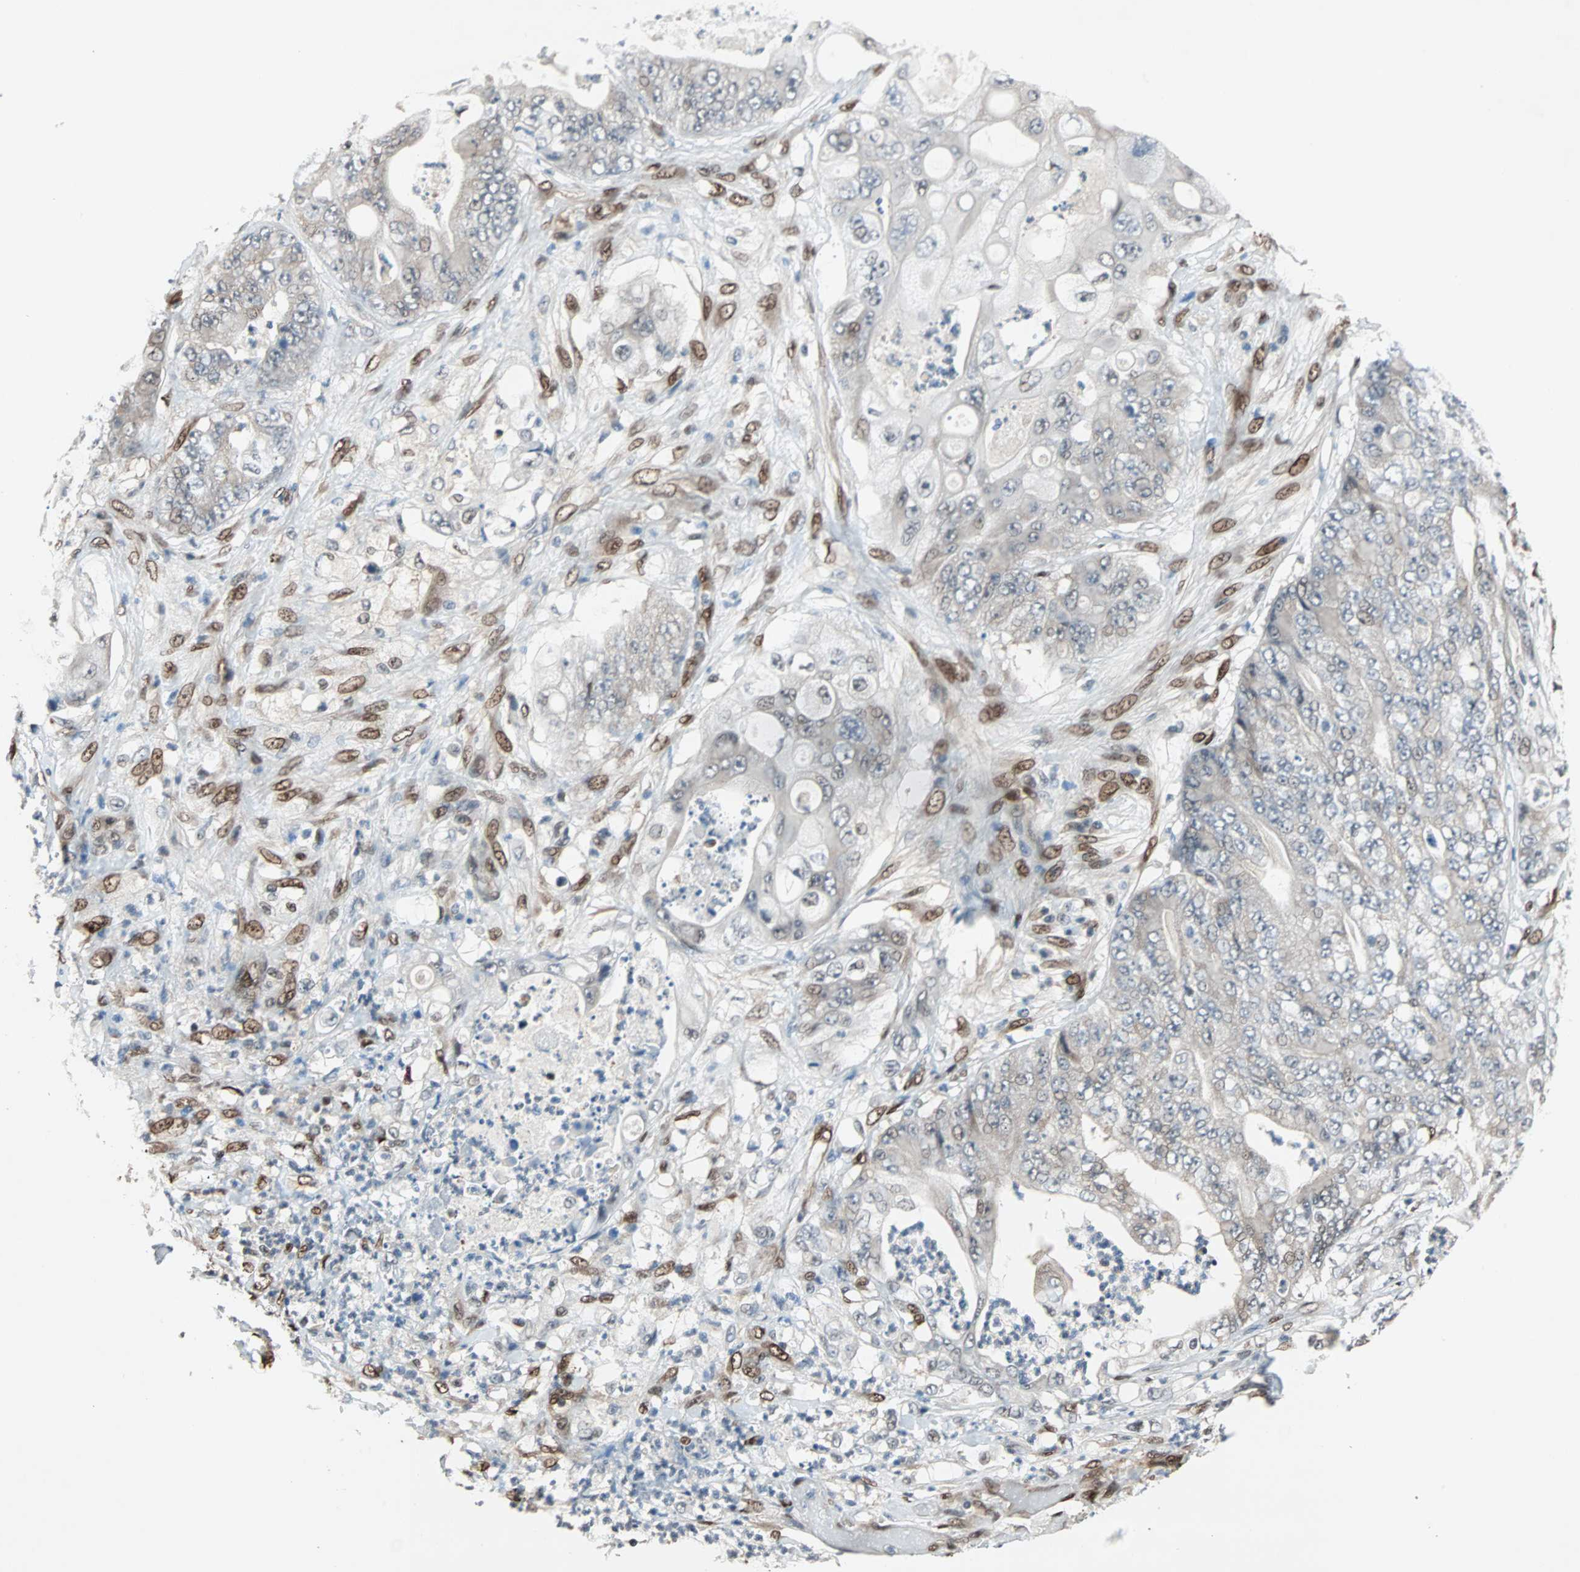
{"staining": {"intensity": "weak", "quantity": "25%-75%", "location": "cytoplasmic/membranous"}, "tissue": "stomach cancer", "cell_type": "Tumor cells", "image_type": "cancer", "snomed": [{"axis": "morphology", "description": "Adenocarcinoma, NOS"}, {"axis": "topography", "description": "Stomach"}], "caption": "Immunohistochemistry (IHC) image of neoplastic tissue: stomach cancer stained using immunohistochemistry (IHC) shows low levels of weak protein expression localized specifically in the cytoplasmic/membranous of tumor cells, appearing as a cytoplasmic/membranous brown color.", "gene": "WWTR1", "patient": {"sex": "female", "age": 73}}